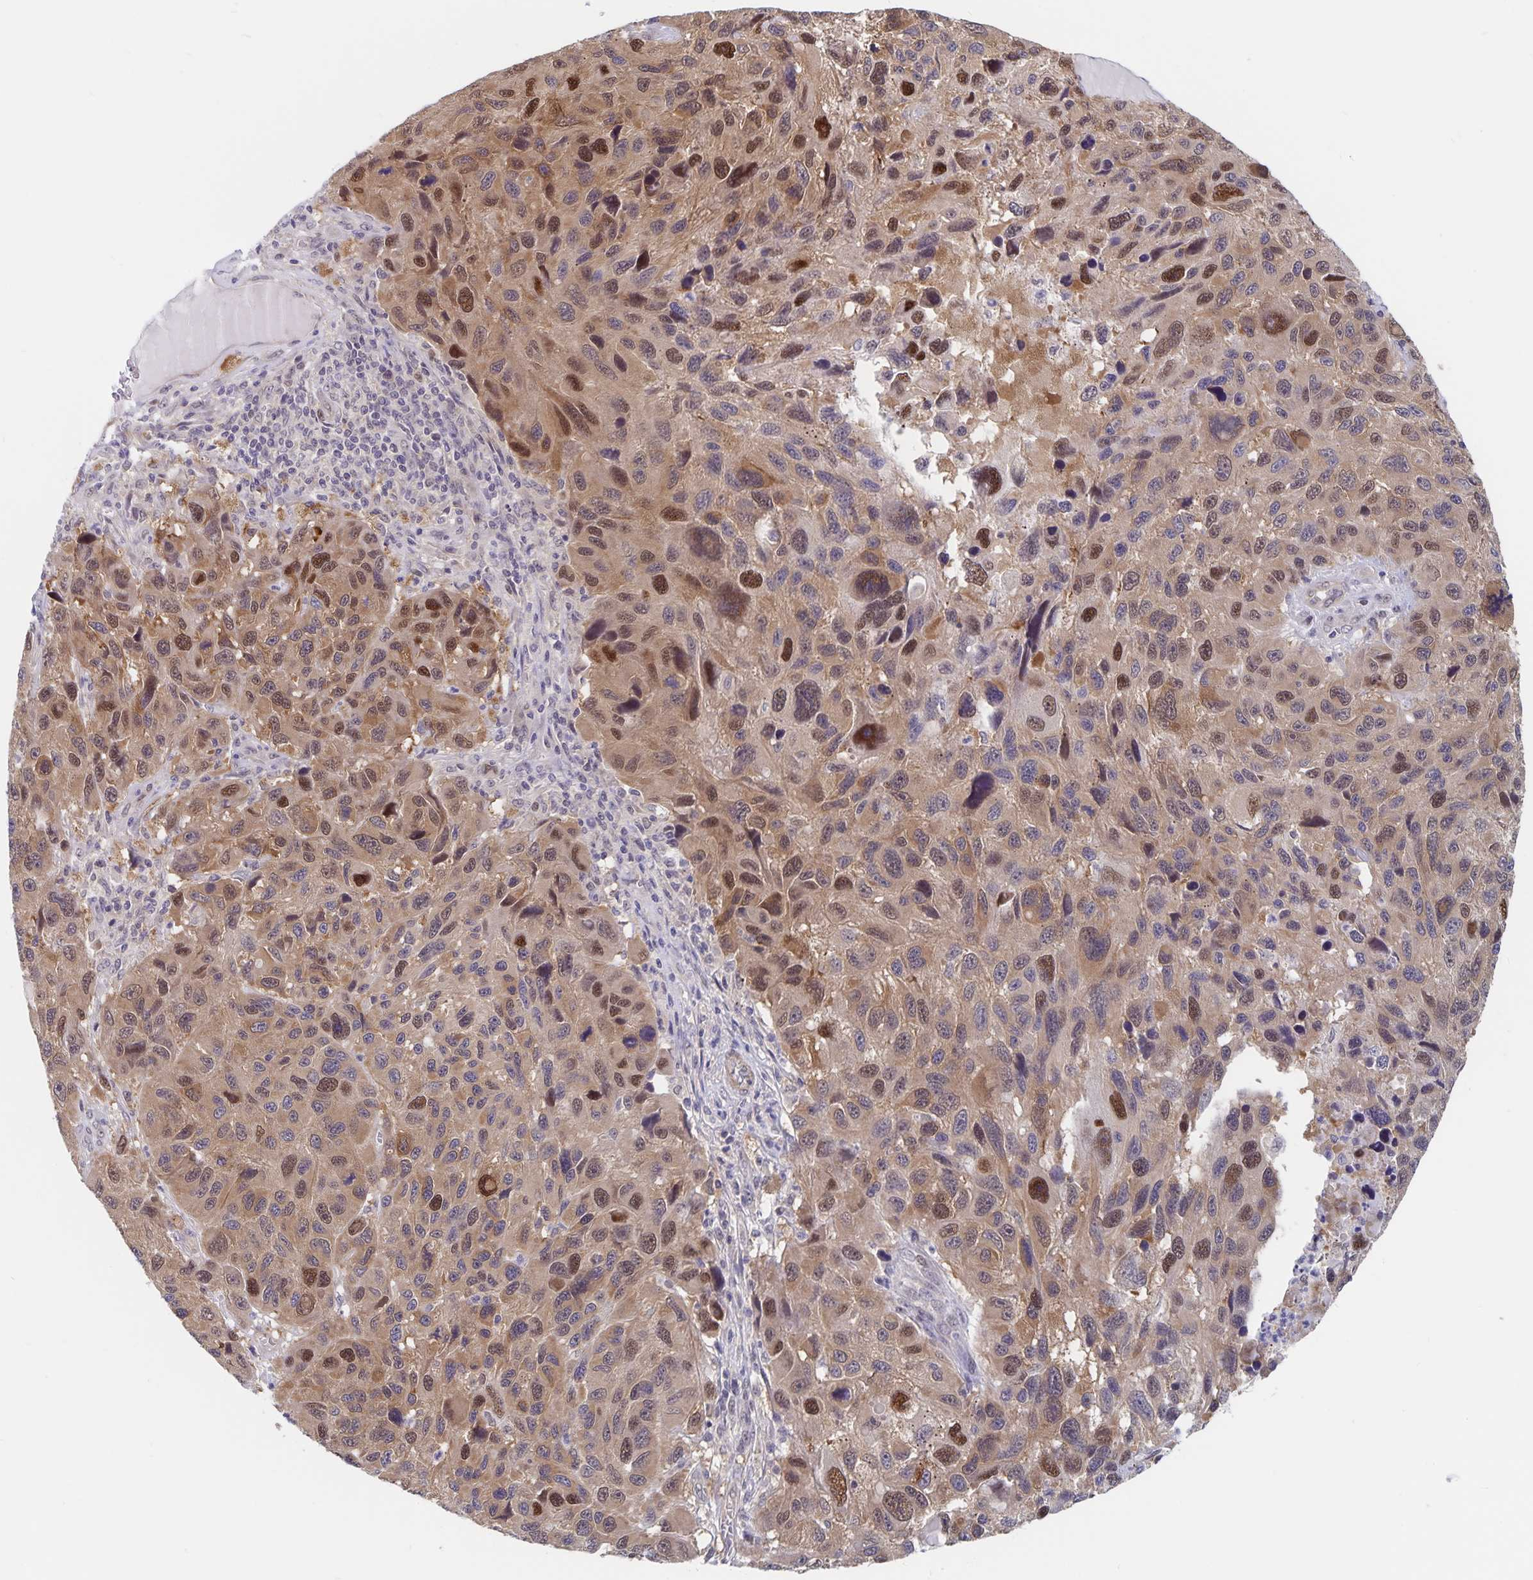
{"staining": {"intensity": "moderate", "quantity": ">75%", "location": "nuclear"}, "tissue": "melanoma", "cell_type": "Tumor cells", "image_type": "cancer", "snomed": [{"axis": "morphology", "description": "Malignant melanoma, NOS"}, {"axis": "topography", "description": "Skin"}], "caption": "Human malignant melanoma stained for a protein (brown) exhibits moderate nuclear positive expression in about >75% of tumor cells.", "gene": "BAG6", "patient": {"sex": "male", "age": 53}}